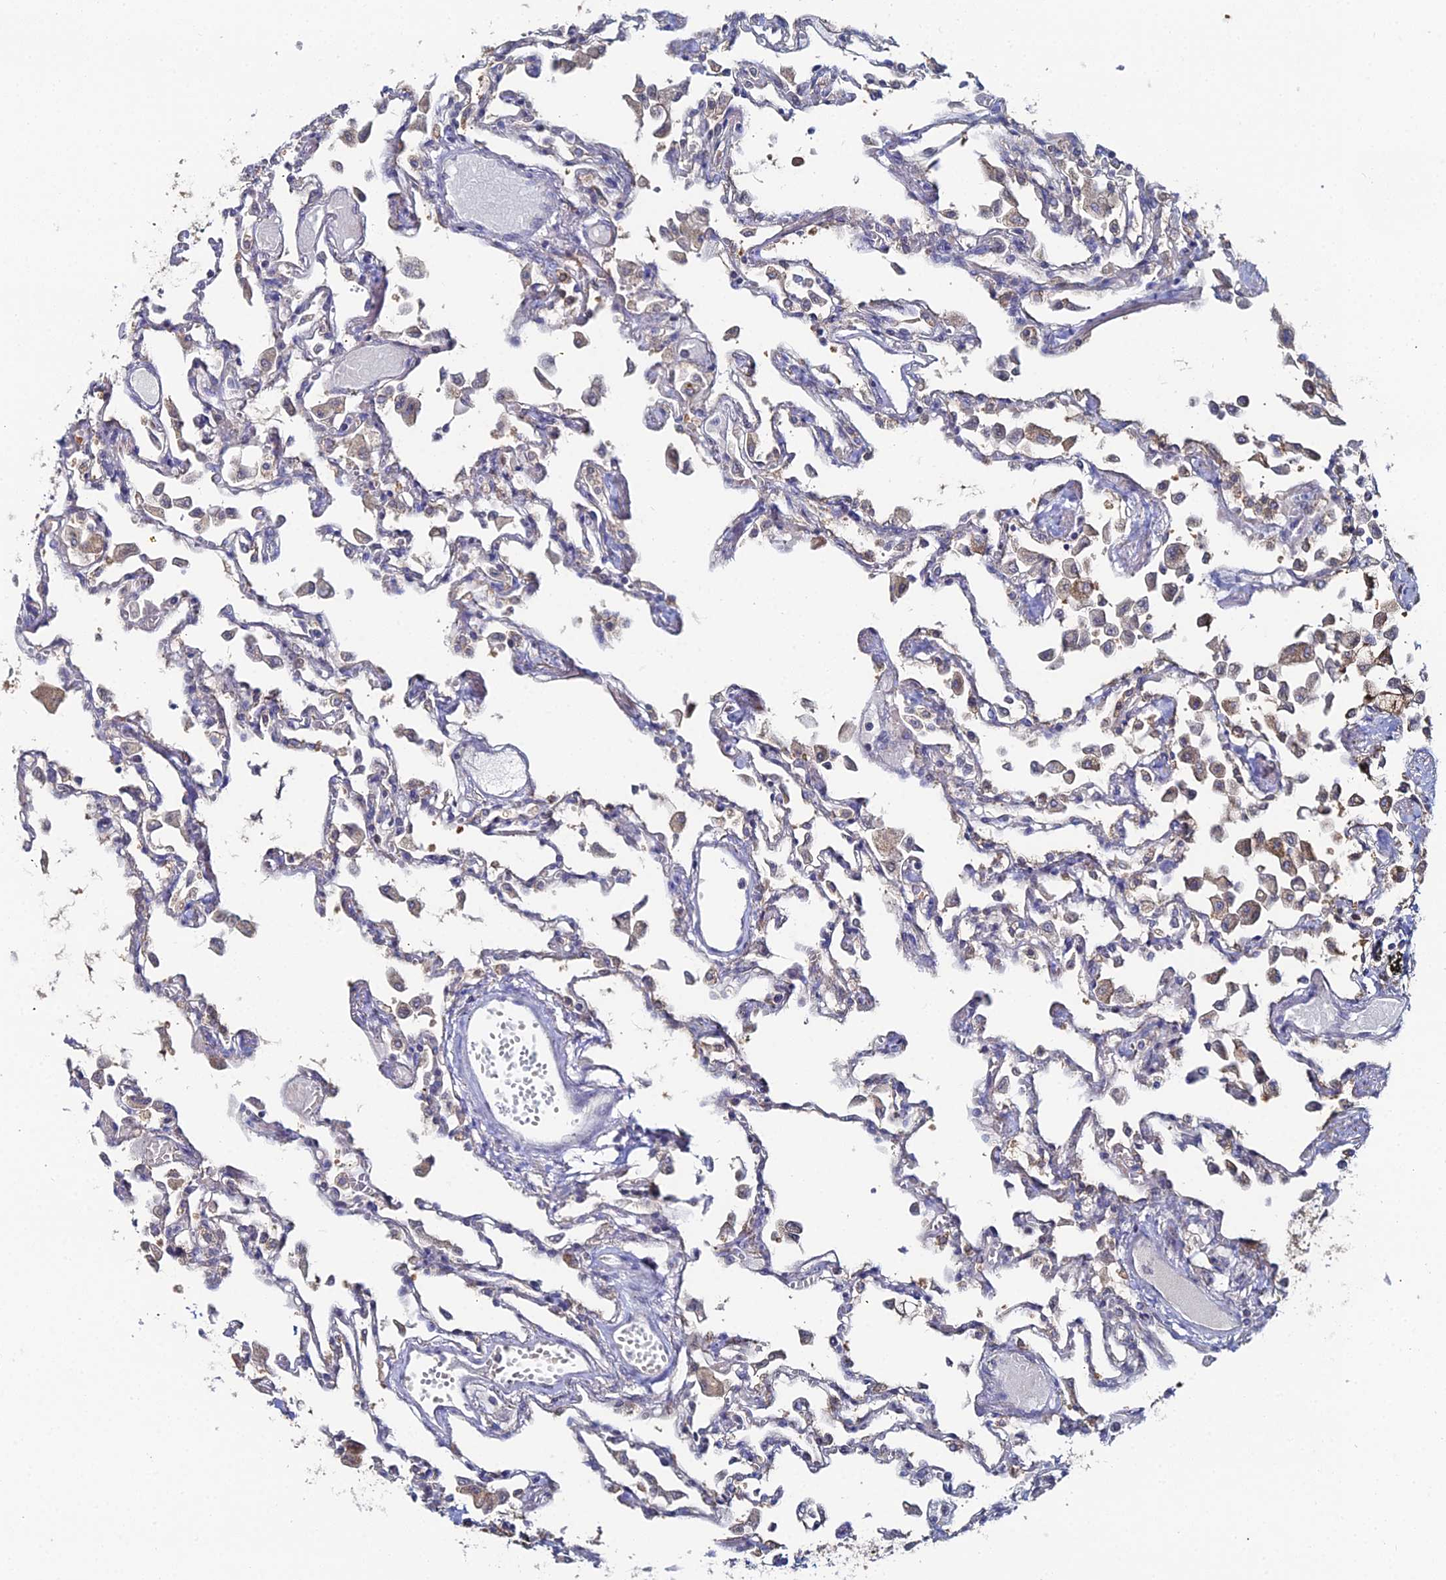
{"staining": {"intensity": "negative", "quantity": "none", "location": "none"}, "tissue": "lung", "cell_type": "Alveolar cells", "image_type": "normal", "snomed": [{"axis": "morphology", "description": "Normal tissue, NOS"}, {"axis": "topography", "description": "Bronchus"}, {"axis": "topography", "description": "Lung"}], "caption": "An immunohistochemistry (IHC) histopathology image of unremarkable lung is shown. There is no staining in alveolar cells of lung. Nuclei are stained in blue.", "gene": "THAP4", "patient": {"sex": "female", "age": 49}}